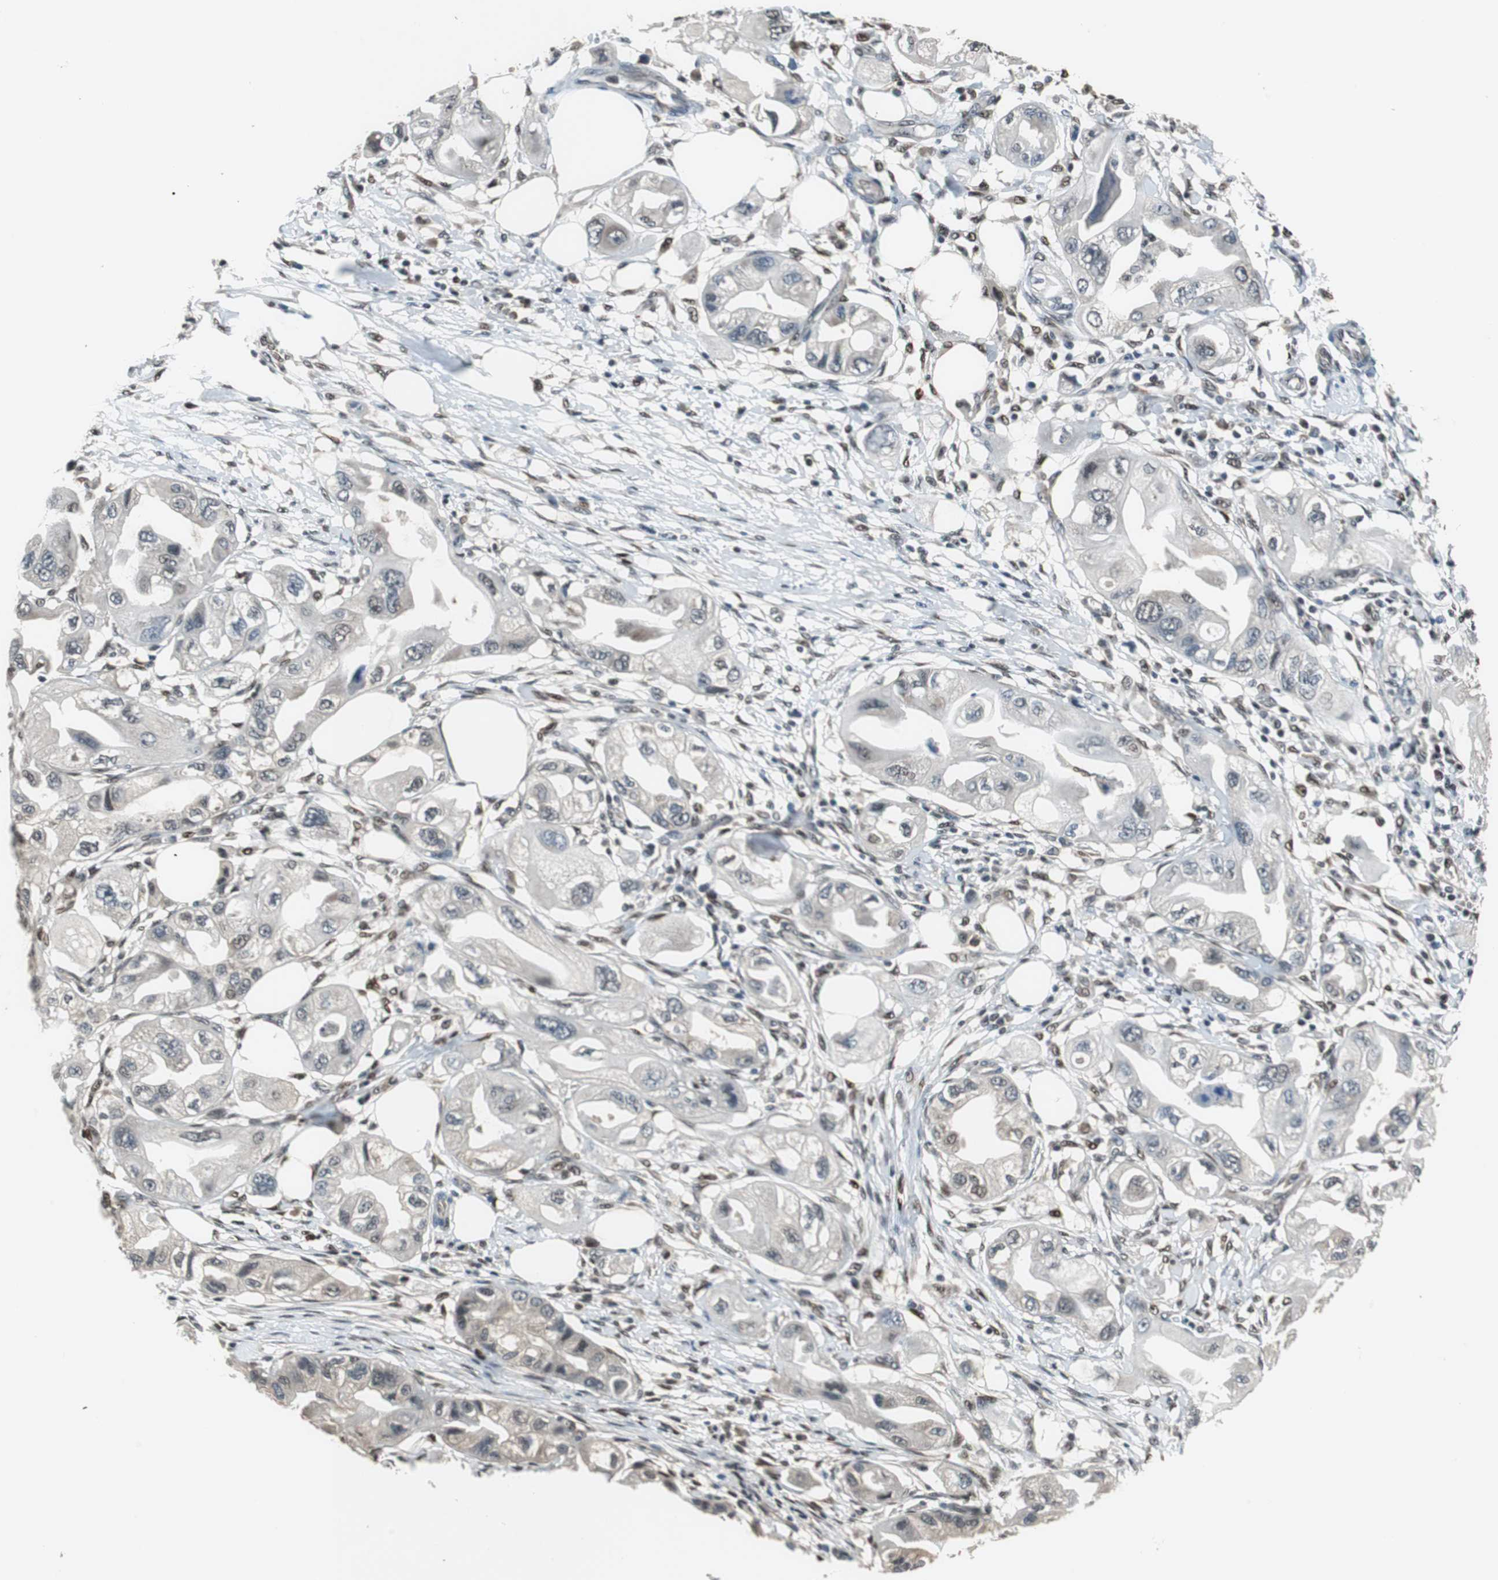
{"staining": {"intensity": "negative", "quantity": "none", "location": "none"}, "tissue": "endometrial cancer", "cell_type": "Tumor cells", "image_type": "cancer", "snomed": [{"axis": "morphology", "description": "Adenocarcinoma, NOS"}, {"axis": "topography", "description": "Endometrium"}], "caption": "This micrograph is of endometrial cancer (adenocarcinoma) stained with immunohistochemistry to label a protein in brown with the nuclei are counter-stained blue. There is no positivity in tumor cells.", "gene": "MAFB", "patient": {"sex": "female", "age": 67}}